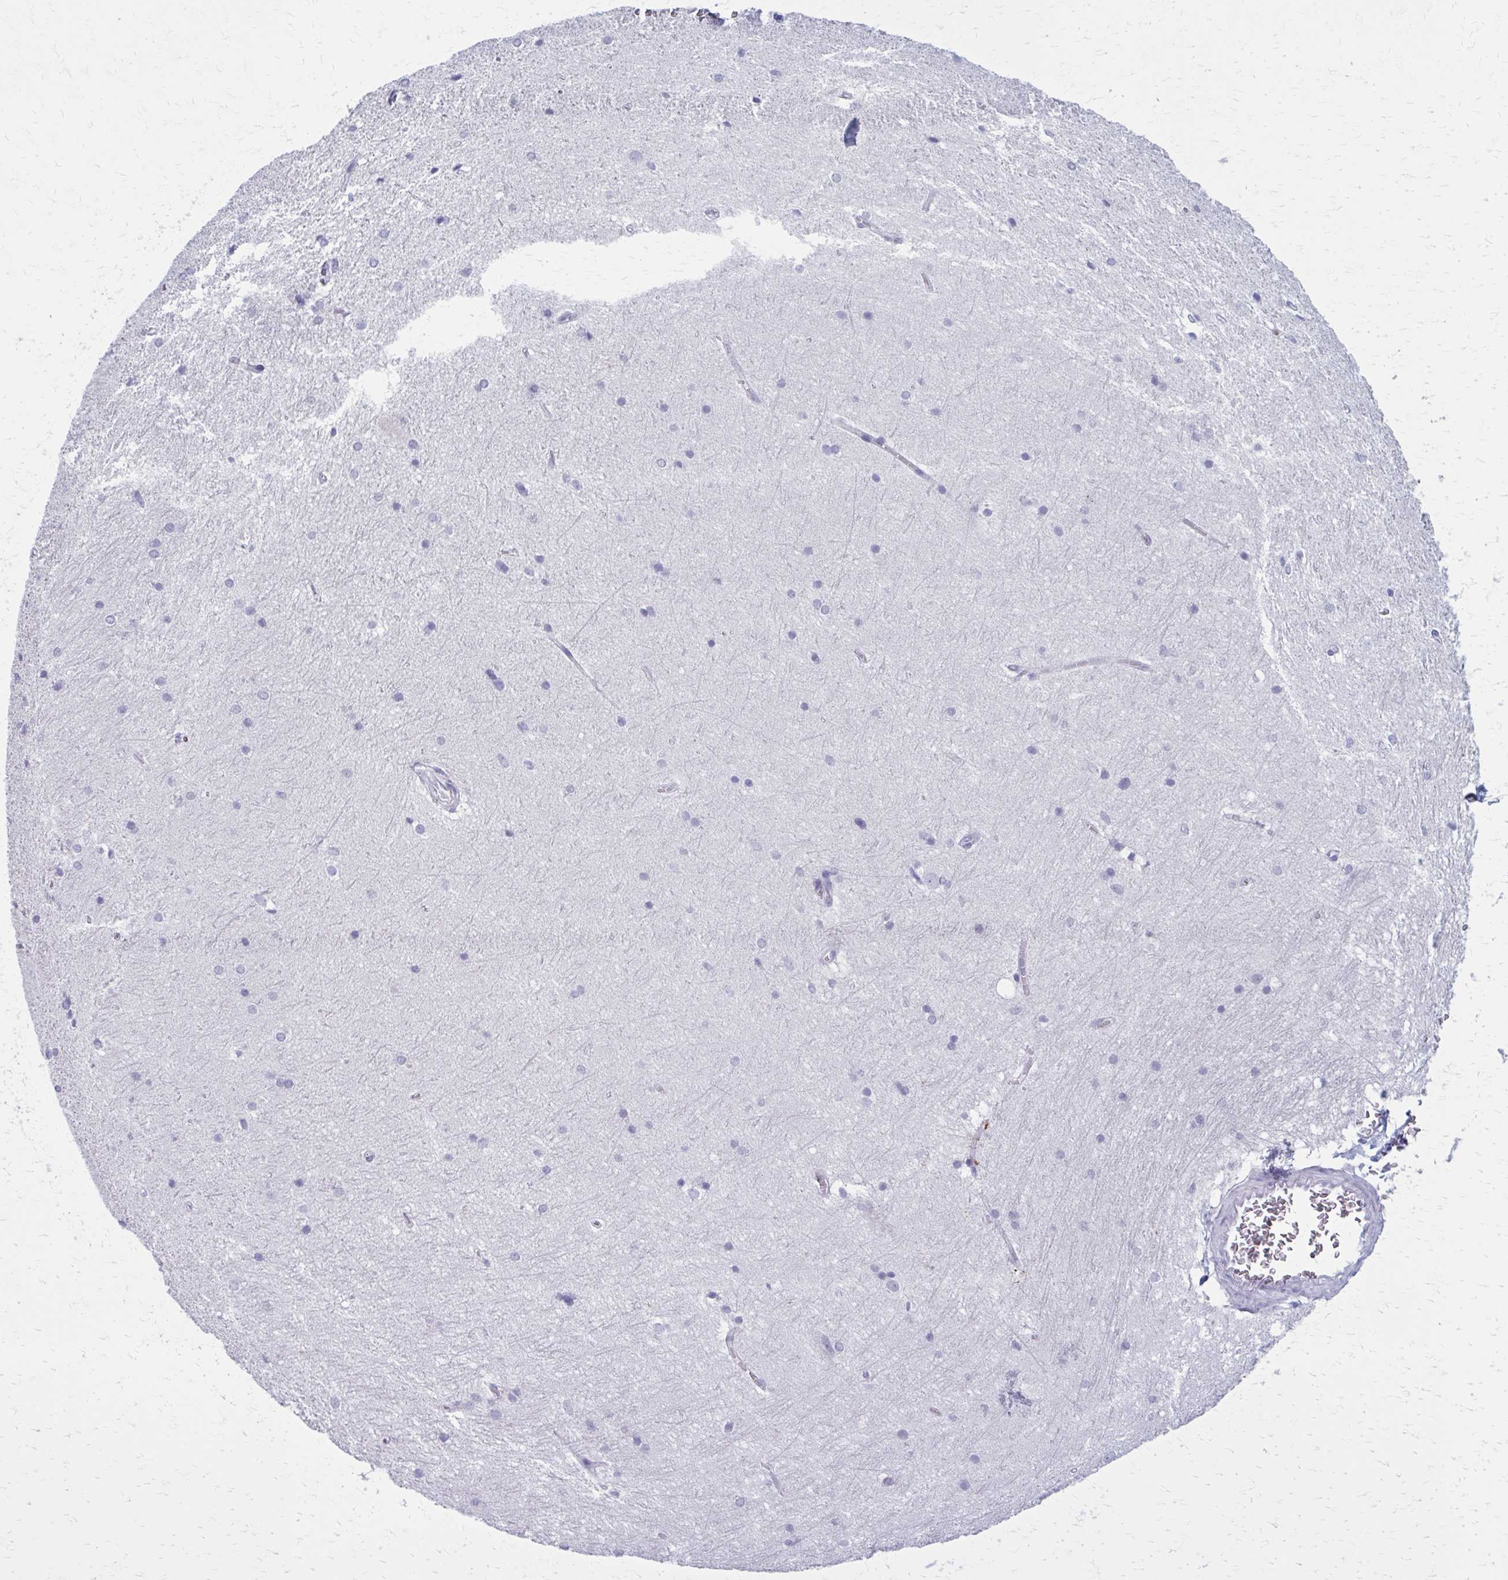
{"staining": {"intensity": "negative", "quantity": "none", "location": "none"}, "tissue": "hippocampus", "cell_type": "Glial cells", "image_type": "normal", "snomed": [{"axis": "morphology", "description": "Normal tissue, NOS"}, {"axis": "topography", "description": "Cerebral cortex"}, {"axis": "topography", "description": "Hippocampus"}], "caption": "Photomicrograph shows no protein staining in glial cells of normal hippocampus.", "gene": "CASQ2", "patient": {"sex": "female", "age": 19}}